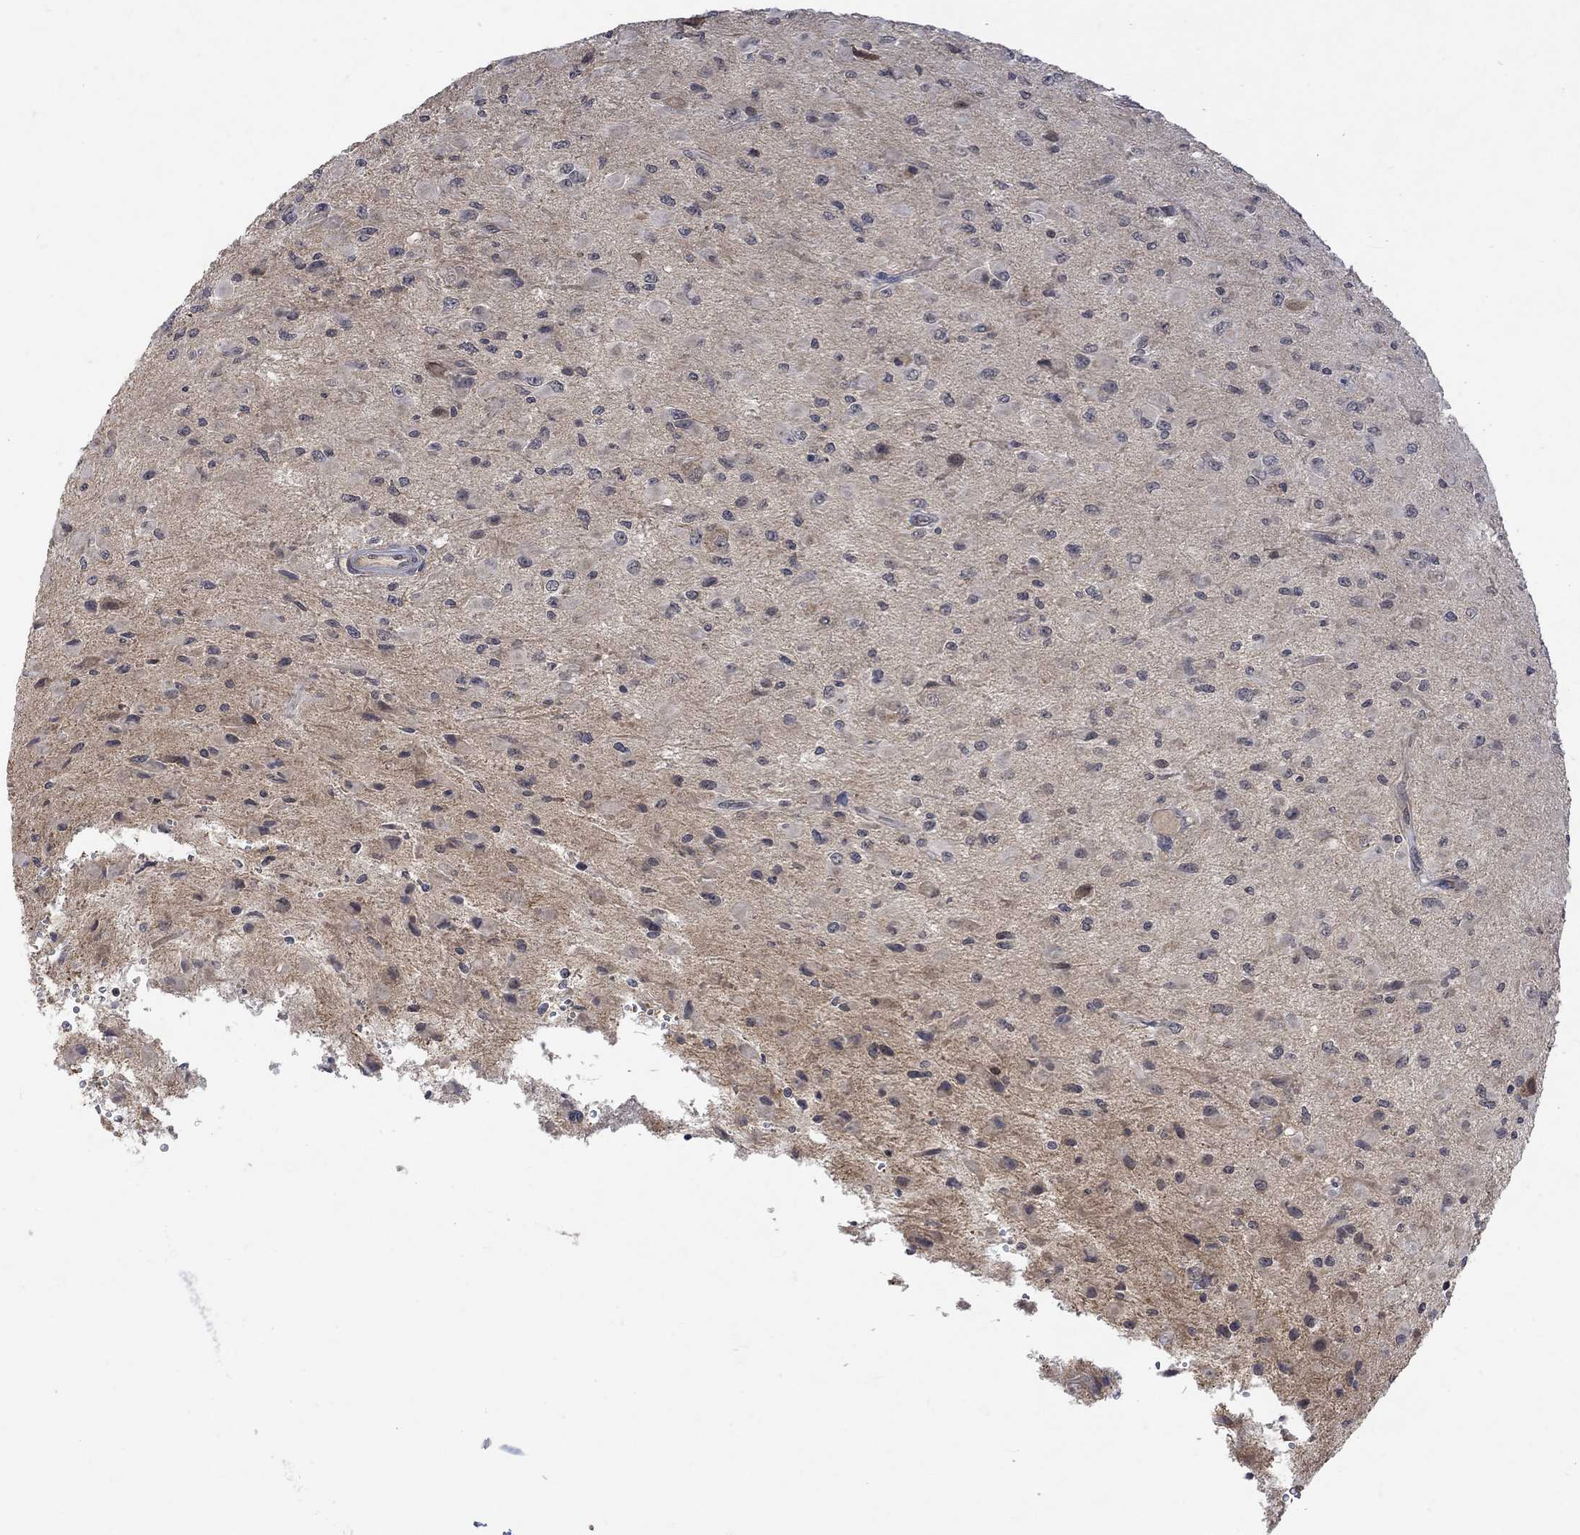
{"staining": {"intensity": "negative", "quantity": "none", "location": "none"}, "tissue": "glioma", "cell_type": "Tumor cells", "image_type": "cancer", "snomed": [{"axis": "morphology", "description": "Glioma, malignant, High grade"}, {"axis": "topography", "description": "Cerebral cortex"}], "caption": "Immunohistochemistry (IHC) image of glioma stained for a protein (brown), which exhibits no positivity in tumor cells.", "gene": "GRIN2D", "patient": {"sex": "male", "age": 35}}